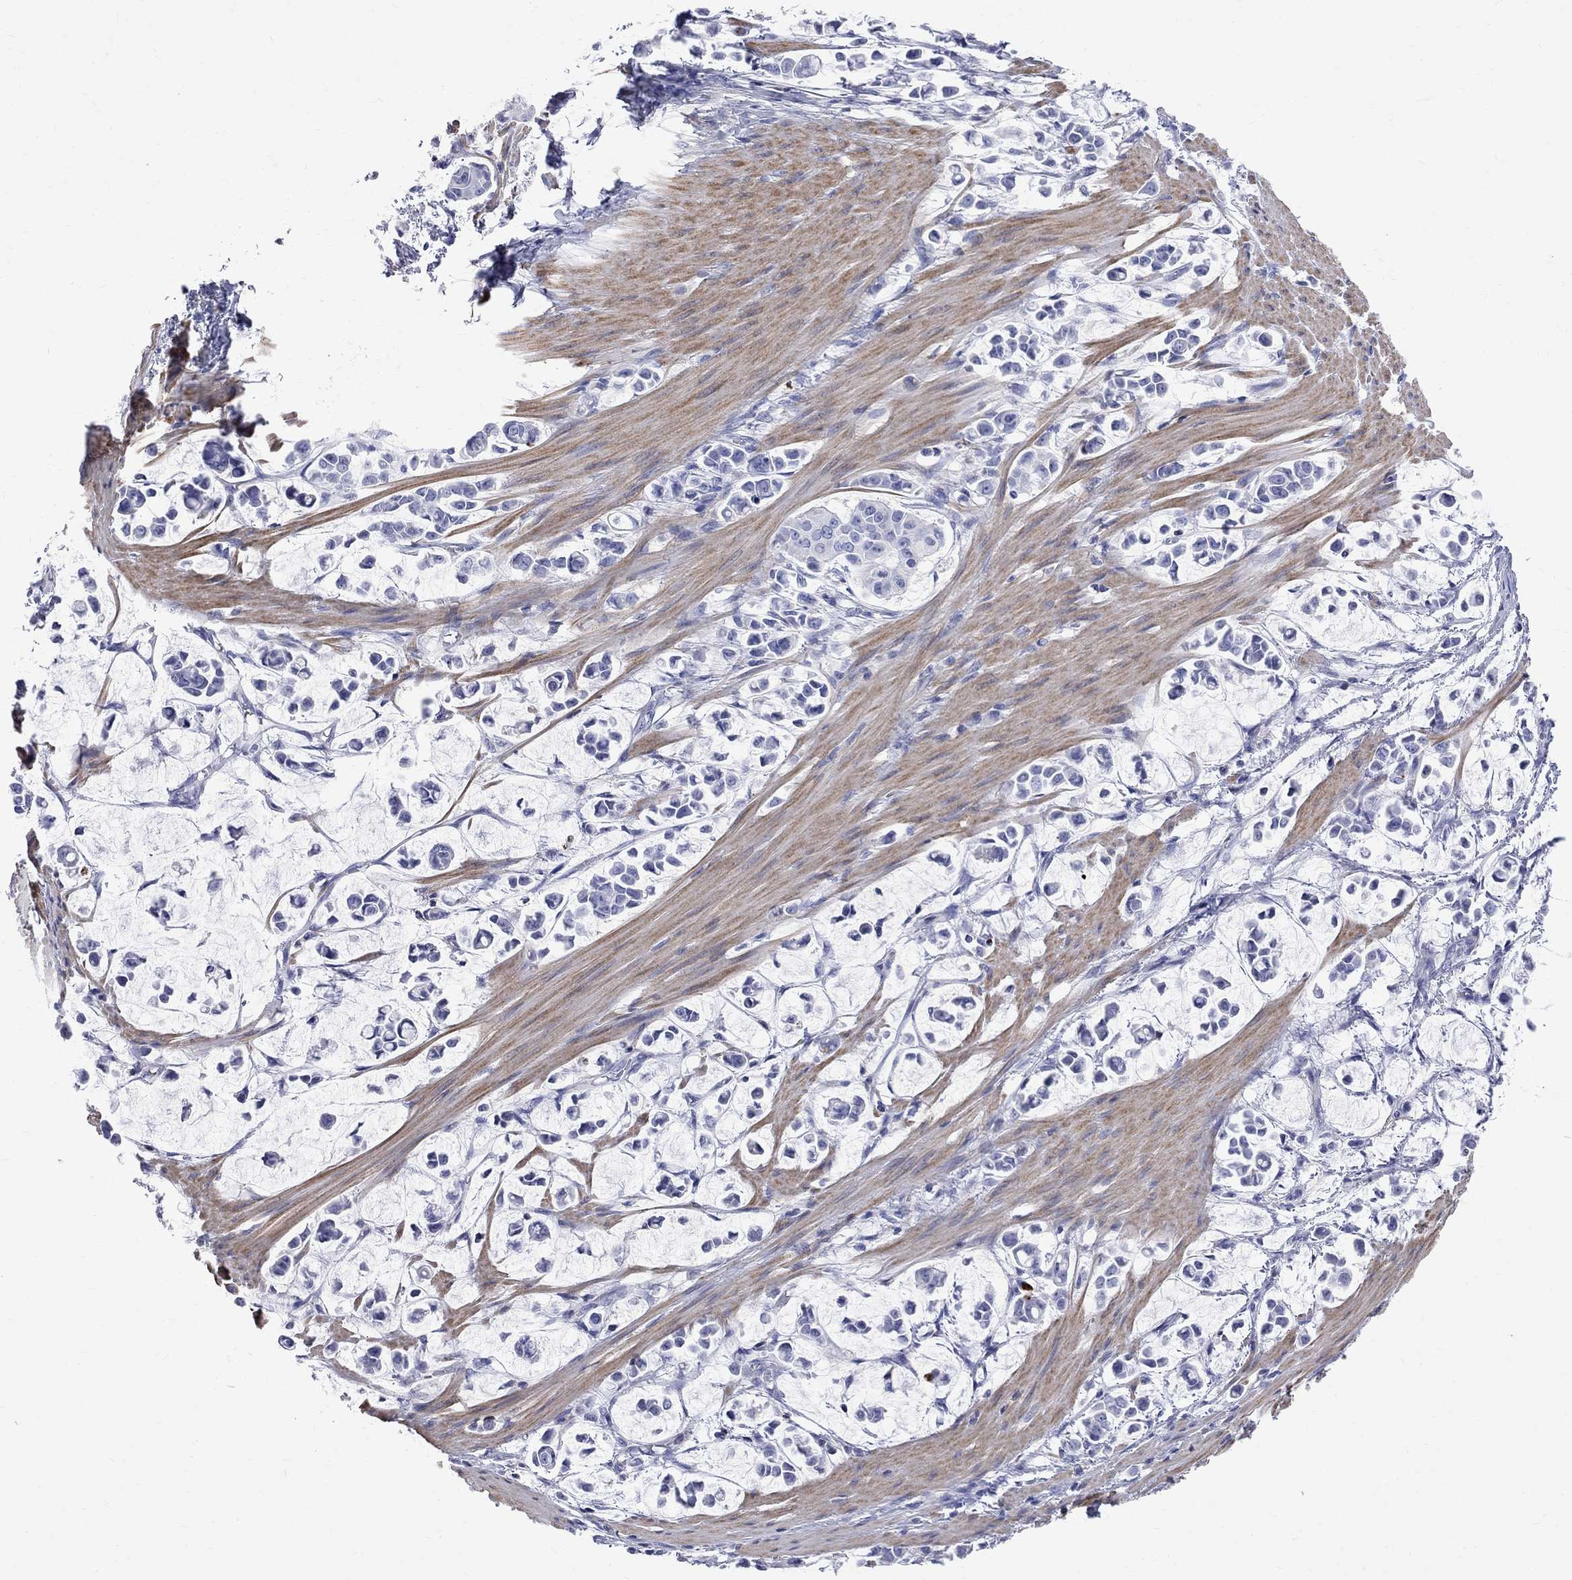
{"staining": {"intensity": "negative", "quantity": "none", "location": "none"}, "tissue": "stomach cancer", "cell_type": "Tumor cells", "image_type": "cancer", "snomed": [{"axis": "morphology", "description": "Adenocarcinoma, NOS"}, {"axis": "topography", "description": "Stomach"}], "caption": "An IHC image of stomach cancer (adenocarcinoma) is shown. There is no staining in tumor cells of stomach cancer (adenocarcinoma).", "gene": "S100A3", "patient": {"sex": "male", "age": 82}}